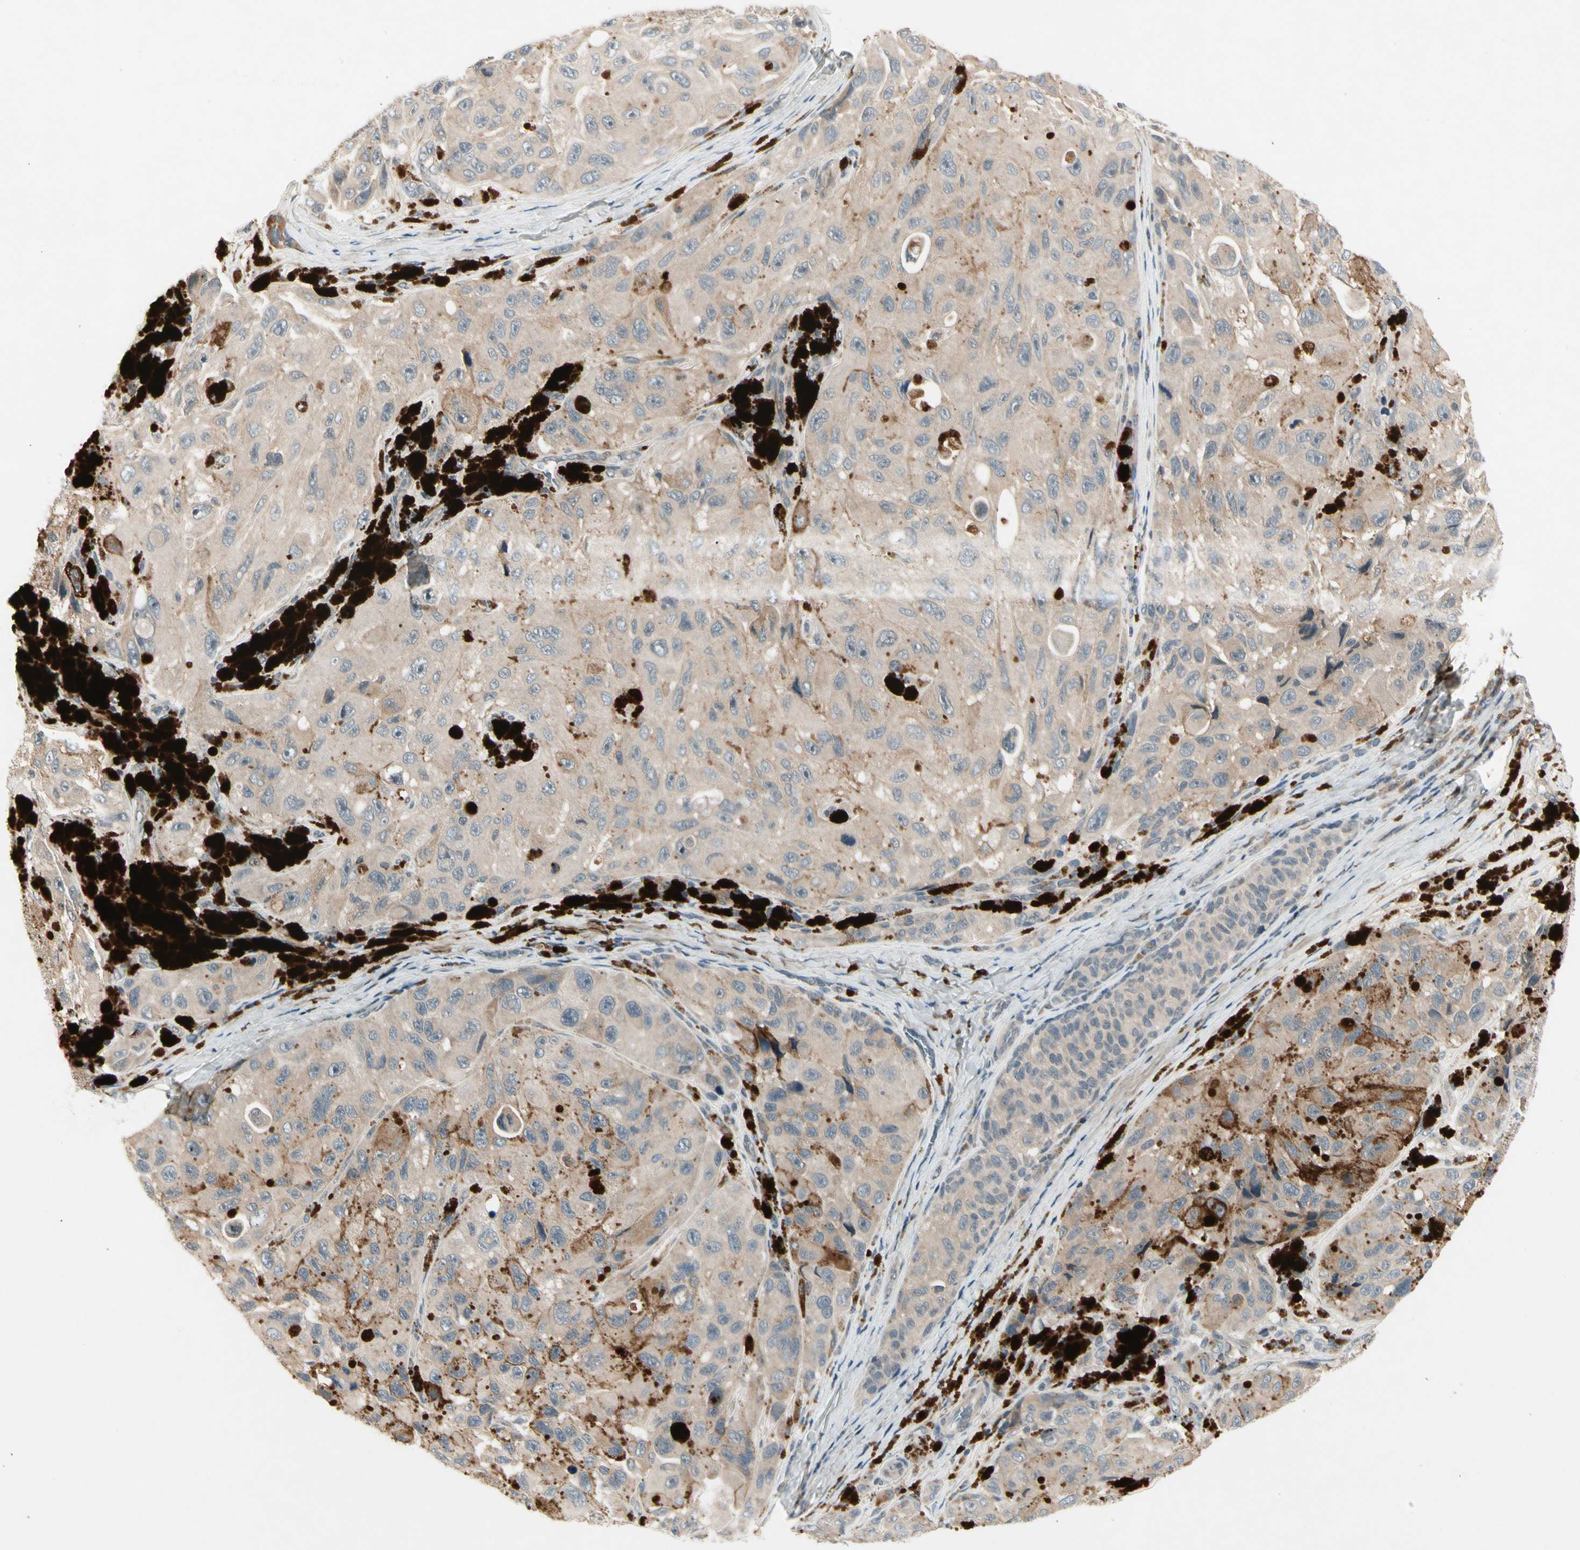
{"staining": {"intensity": "weak", "quantity": ">75%", "location": "cytoplasmic/membranous"}, "tissue": "melanoma", "cell_type": "Tumor cells", "image_type": "cancer", "snomed": [{"axis": "morphology", "description": "Malignant melanoma, NOS"}, {"axis": "topography", "description": "Skin"}], "caption": "Melanoma stained for a protein (brown) shows weak cytoplasmic/membranous positive staining in about >75% of tumor cells.", "gene": "CCL4", "patient": {"sex": "female", "age": 73}}